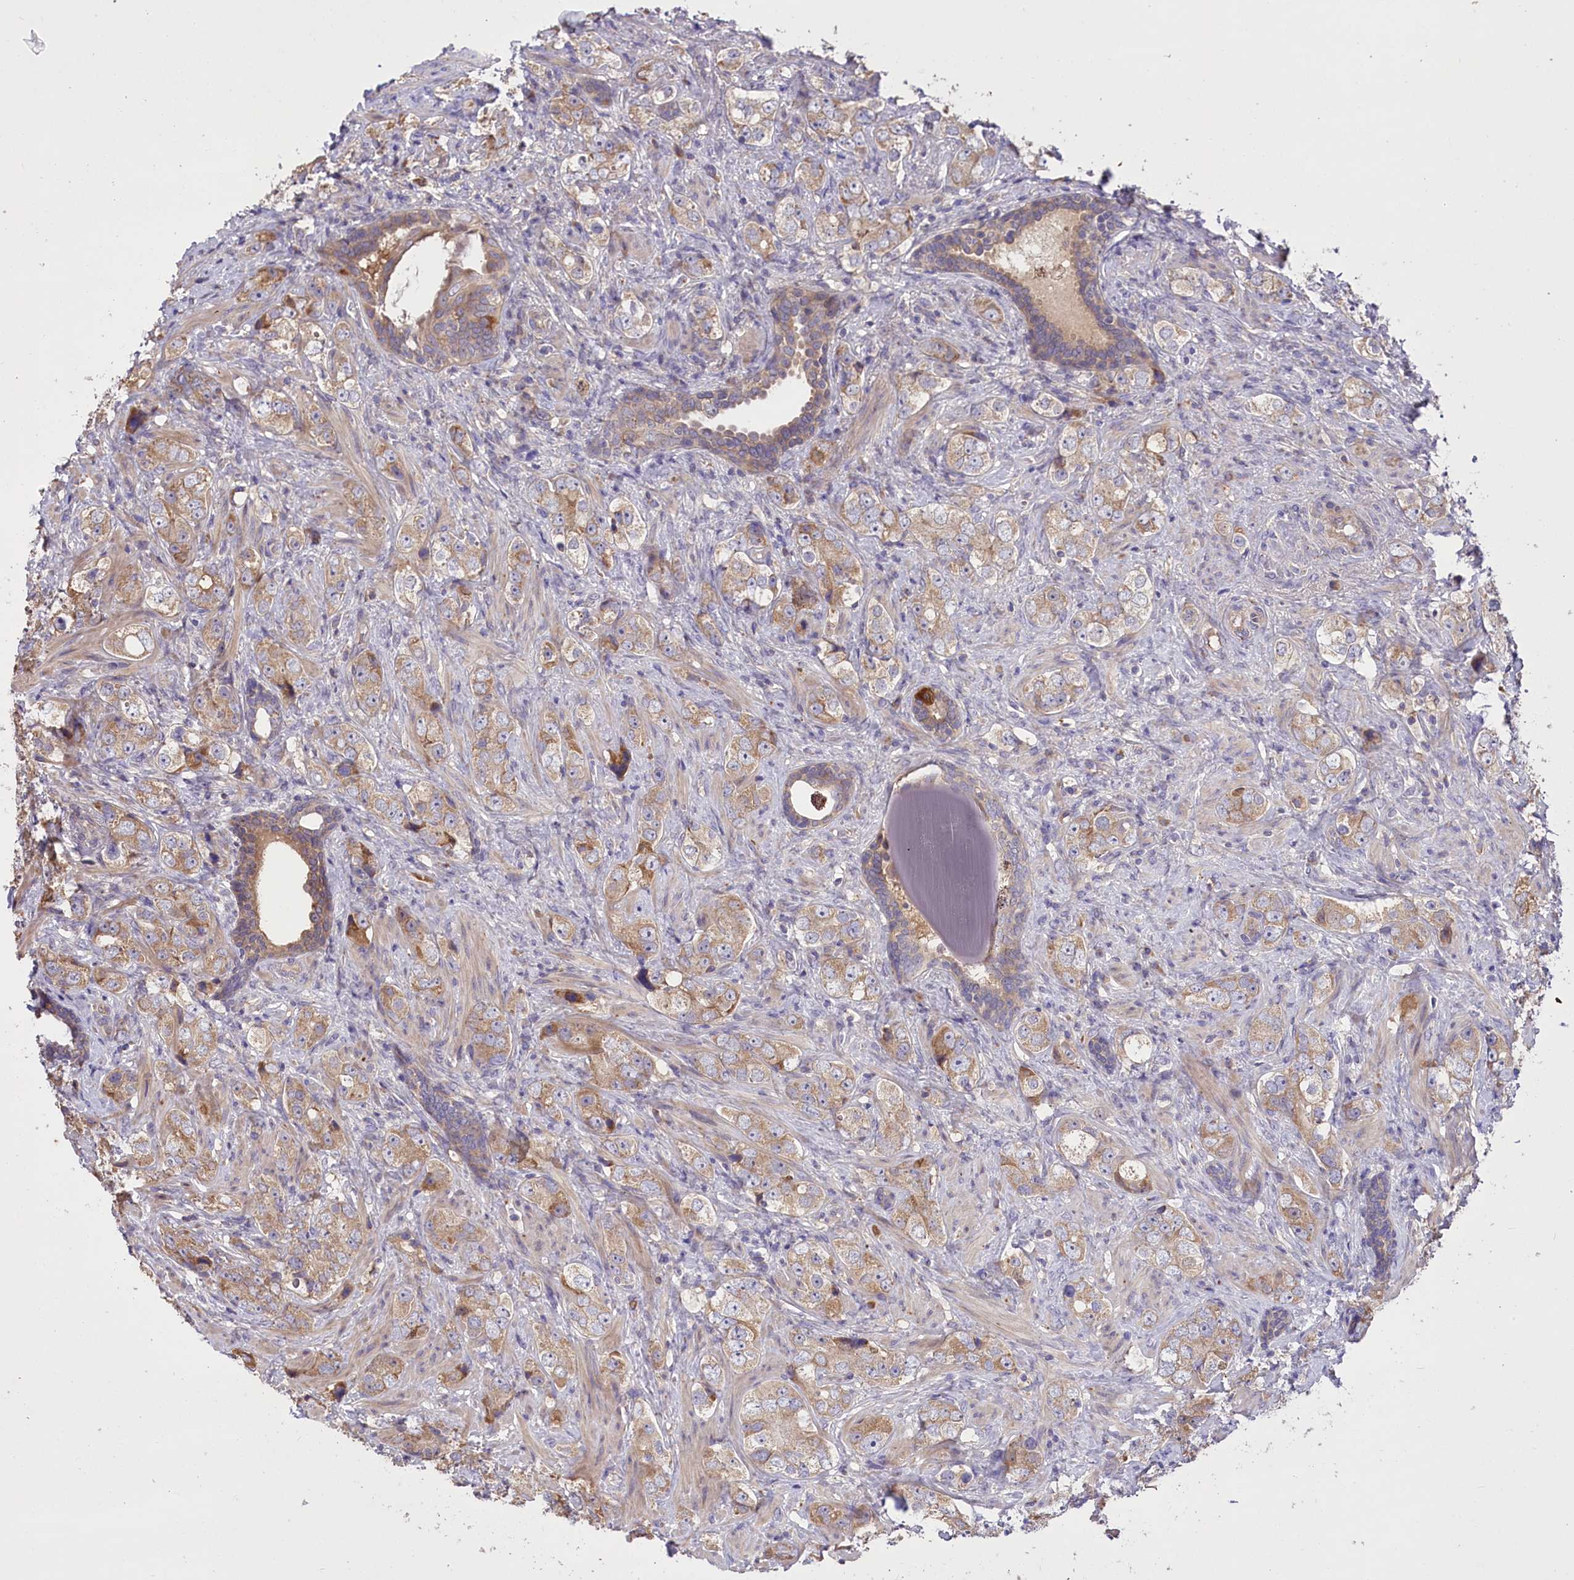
{"staining": {"intensity": "moderate", "quantity": "25%-75%", "location": "cytoplasmic/membranous"}, "tissue": "prostate cancer", "cell_type": "Tumor cells", "image_type": "cancer", "snomed": [{"axis": "morphology", "description": "Adenocarcinoma, High grade"}, {"axis": "topography", "description": "Prostate"}], "caption": "An immunohistochemistry (IHC) photomicrograph of tumor tissue is shown. Protein staining in brown shows moderate cytoplasmic/membranous positivity in high-grade adenocarcinoma (prostate) within tumor cells. (Brightfield microscopy of DAB IHC at high magnification).", "gene": "PBLD", "patient": {"sex": "male", "age": 63}}